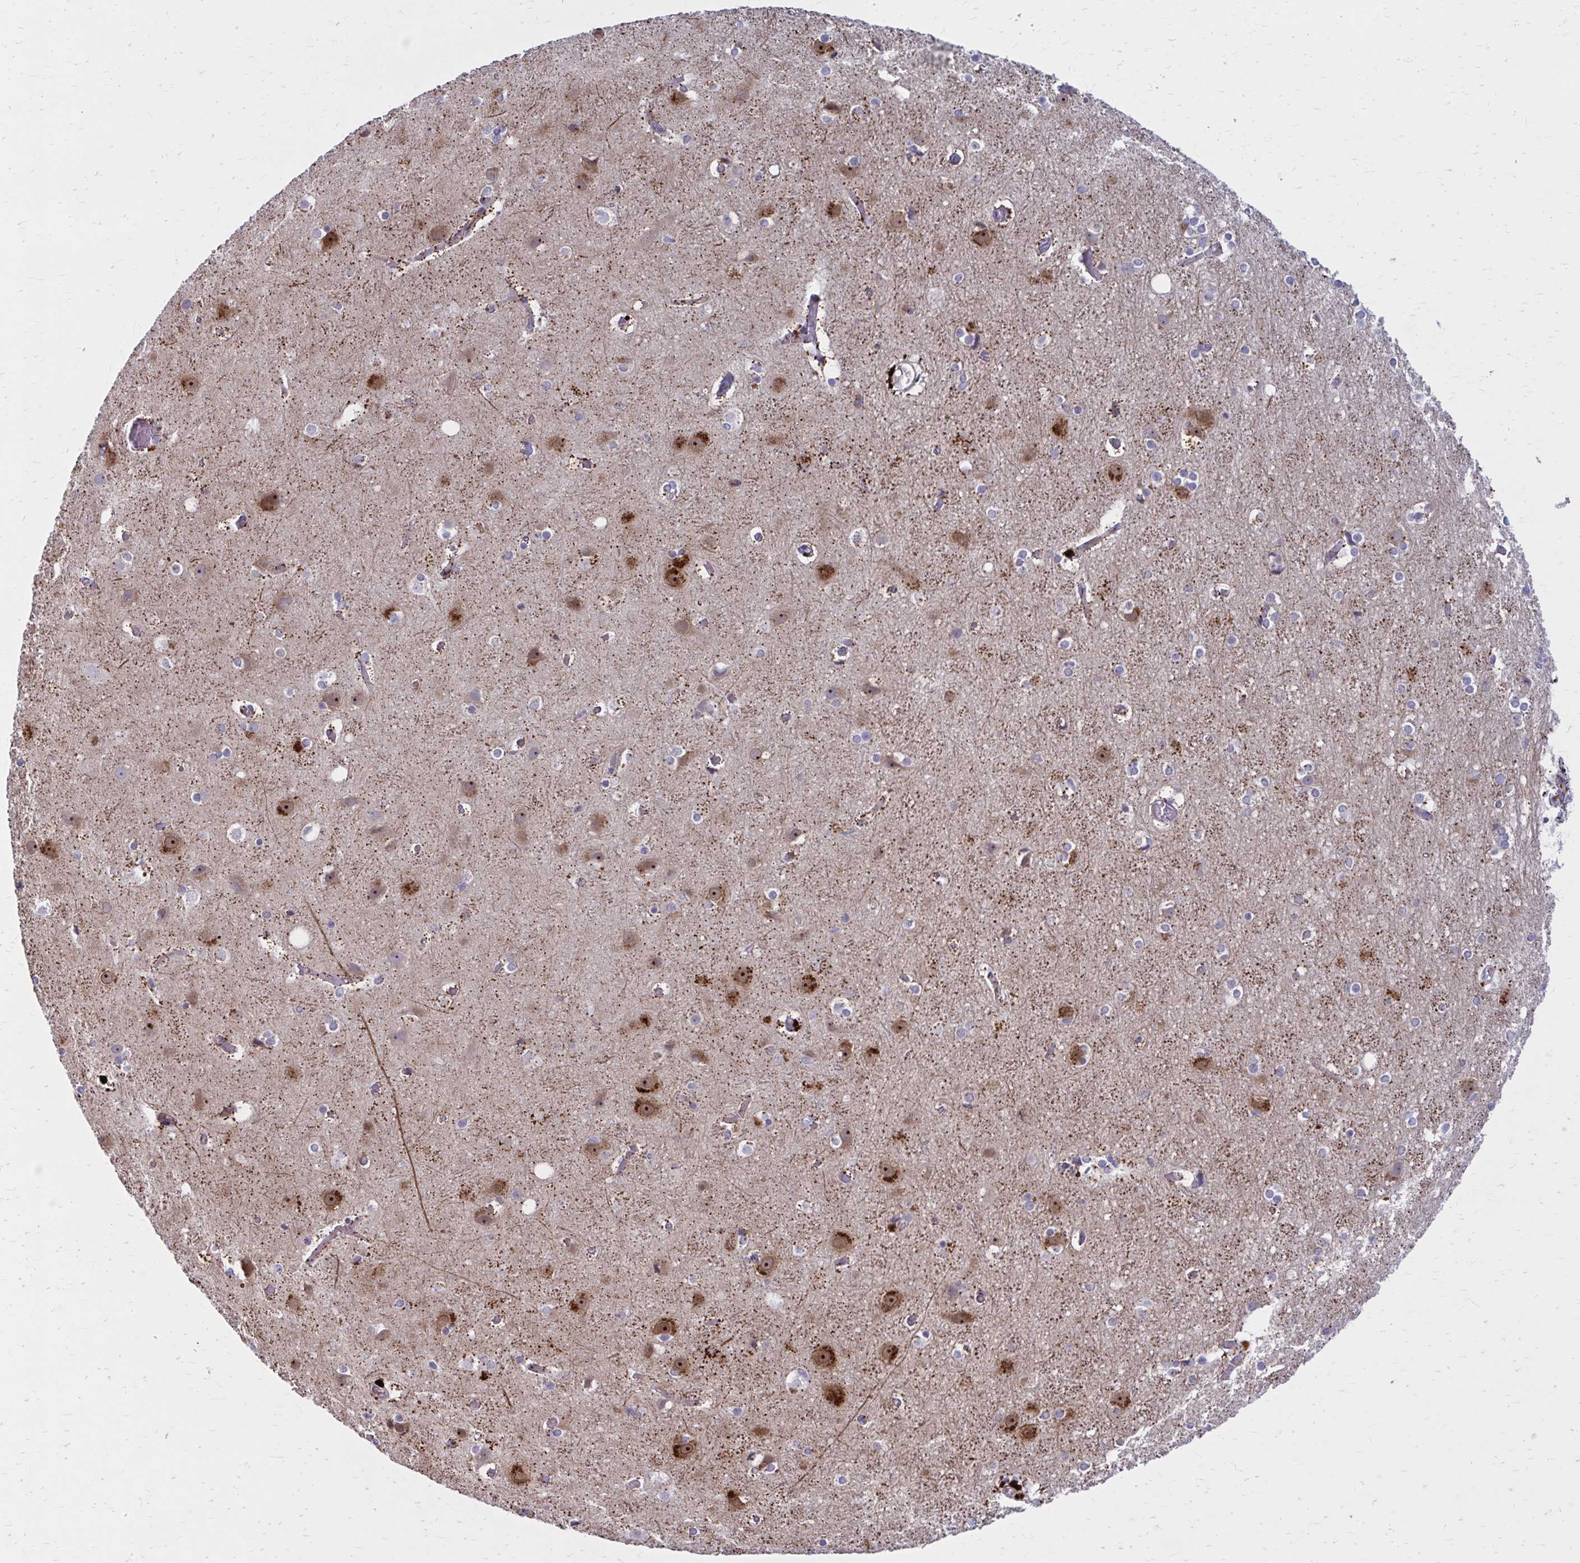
{"staining": {"intensity": "weak", "quantity": "25%-75%", "location": "cytoplasmic/membranous"}, "tissue": "cerebral cortex", "cell_type": "Endothelial cells", "image_type": "normal", "snomed": [{"axis": "morphology", "description": "Normal tissue, NOS"}, {"axis": "topography", "description": "Cerebral cortex"}], "caption": "Immunohistochemistry image of unremarkable cerebral cortex stained for a protein (brown), which displays low levels of weak cytoplasmic/membranous positivity in approximately 25%-75% of endothelial cells.", "gene": "GIGYF2", "patient": {"sex": "female", "age": 52}}